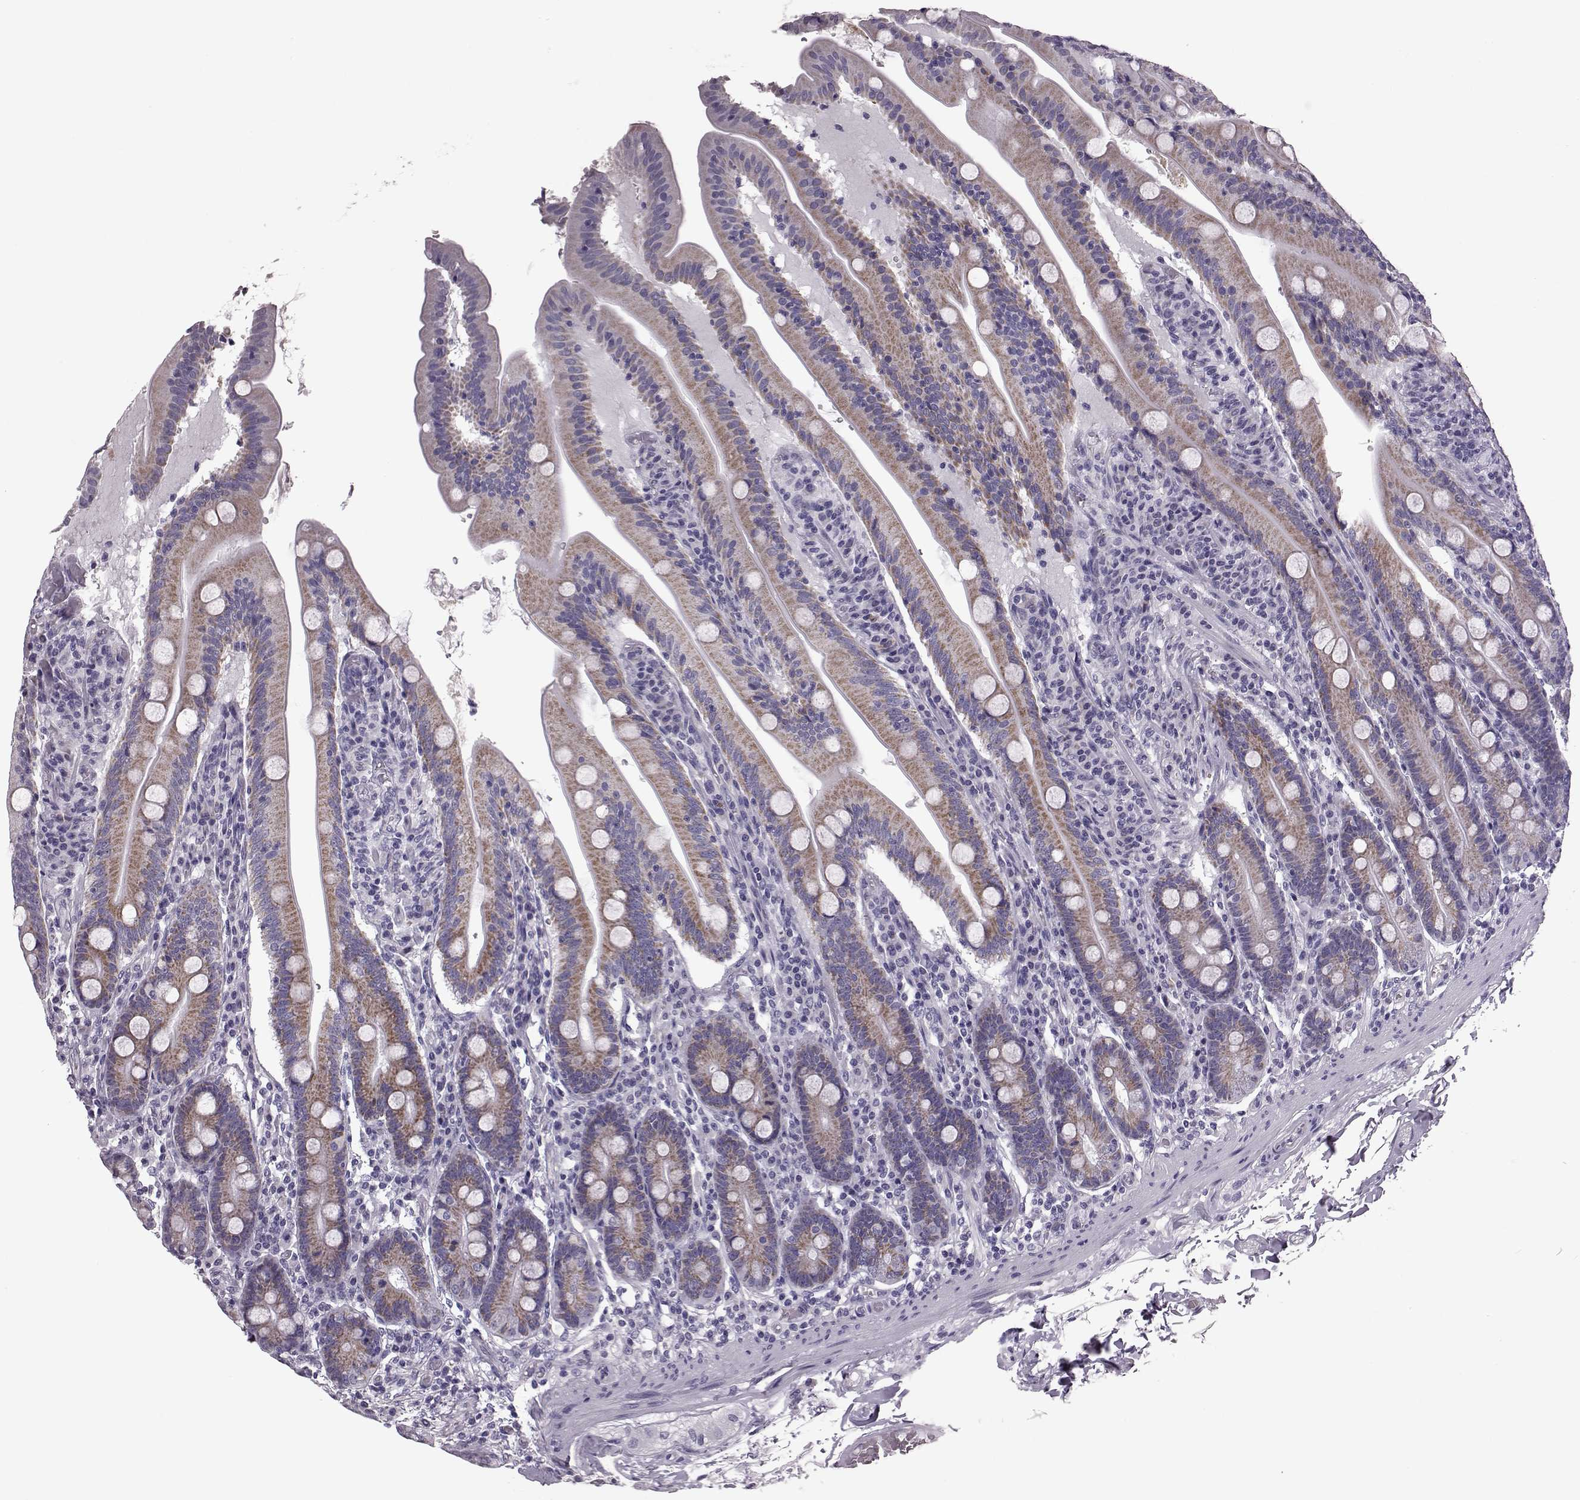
{"staining": {"intensity": "moderate", "quantity": ">75%", "location": "cytoplasmic/membranous"}, "tissue": "small intestine", "cell_type": "Glandular cells", "image_type": "normal", "snomed": [{"axis": "morphology", "description": "Normal tissue, NOS"}, {"axis": "topography", "description": "Small intestine"}], "caption": "About >75% of glandular cells in benign small intestine exhibit moderate cytoplasmic/membranous protein staining as visualized by brown immunohistochemical staining.", "gene": "RIMS2", "patient": {"sex": "male", "age": 37}}